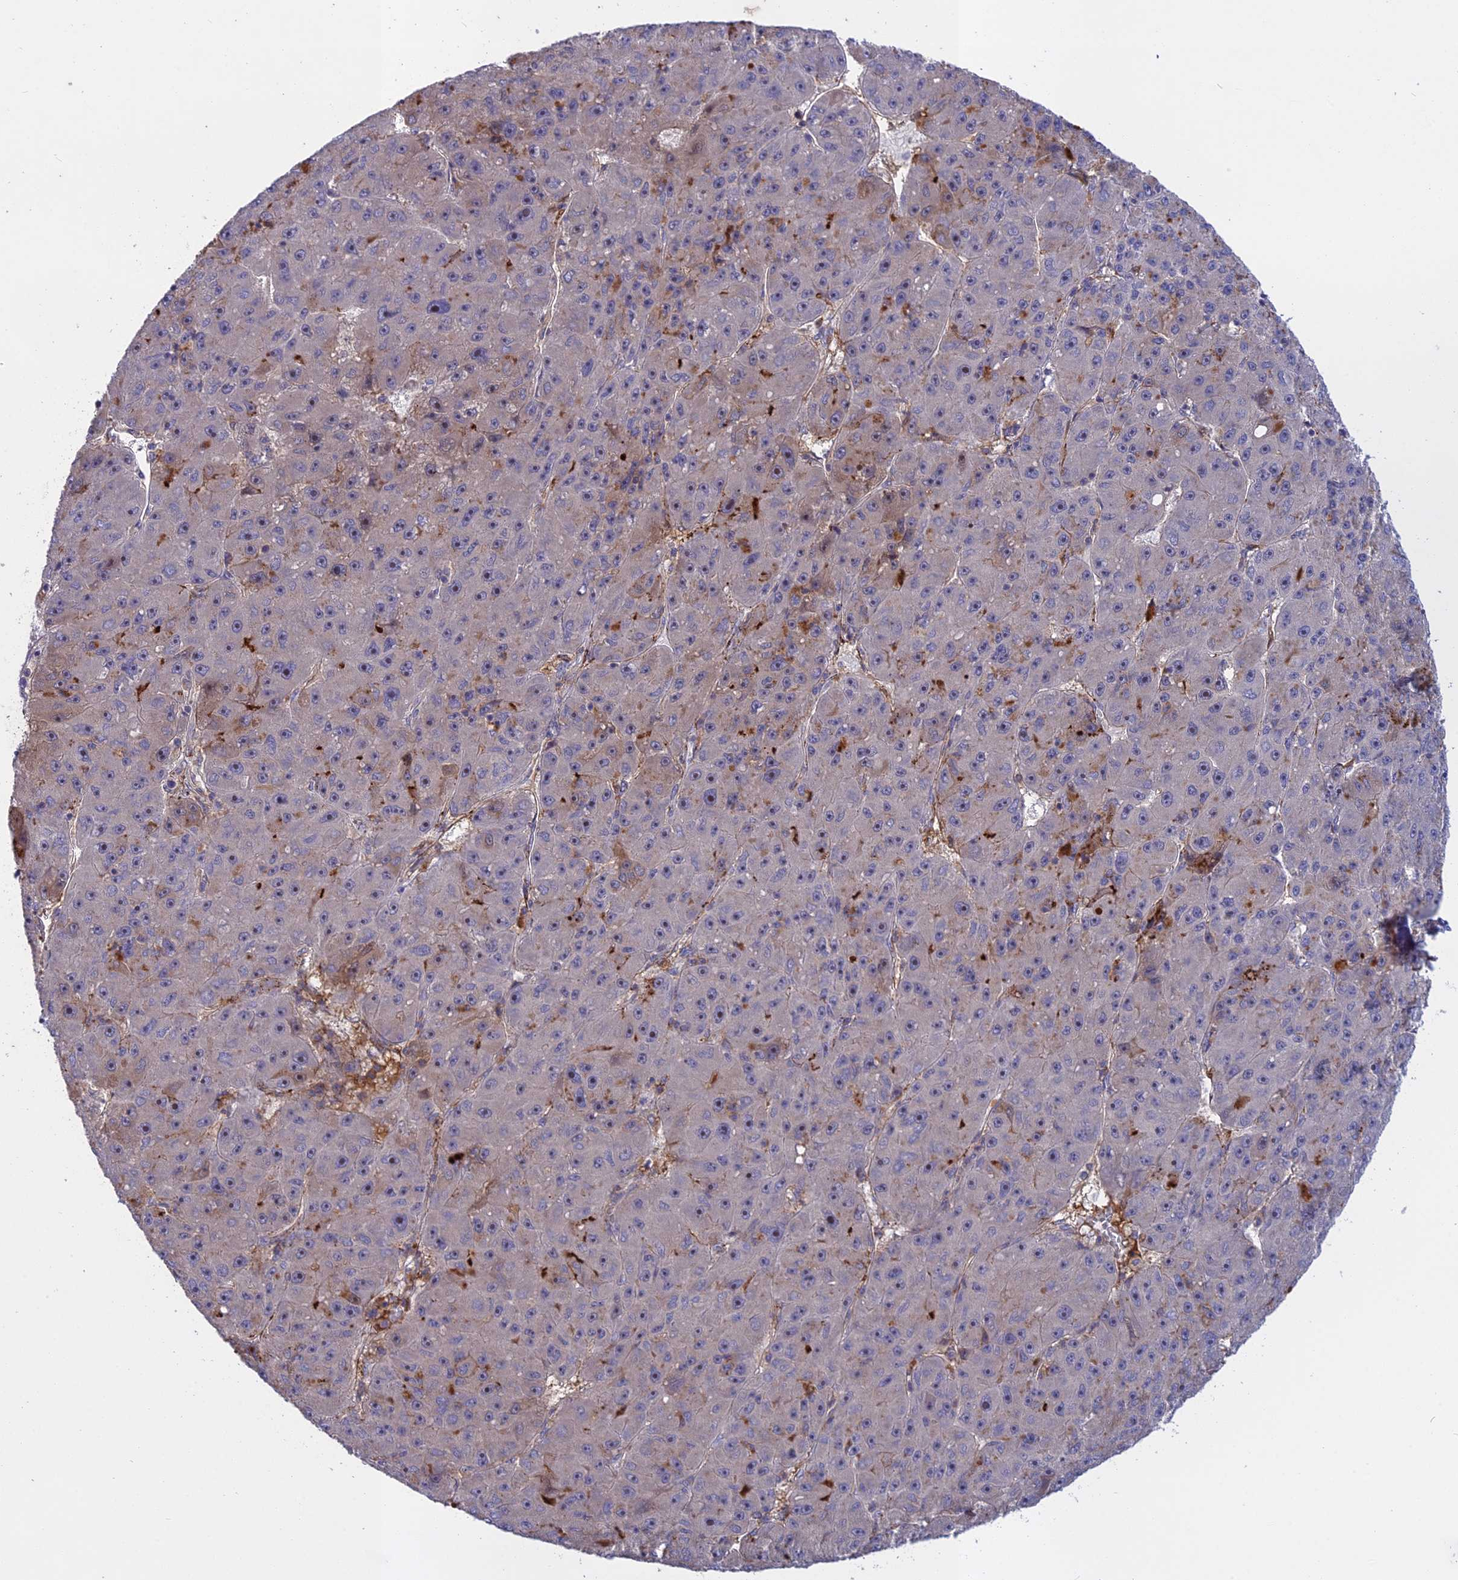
{"staining": {"intensity": "weak", "quantity": "<25%", "location": "cytoplasmic/membranous"}, "tissue": "liver cancer", "cell_type": "Tumor cells", "image_type": "cancer", "snomed": [{"axis": "morphology", "description": "Carcinoma, Hepatocellular, NOS"}, {"axis": "topography", "description": "Liver"}], "caption": "An immunohistochemistry histopathology image of liver cancer (hepatocellular carcinoma) is shown. There is no staining in tumor cells of liver cancer (hepatocellular carcinoma). (Stains: DAB (3,3'-diaminobenzidine) immunohistochemistry (IHC) with hematoxylin counter stain, Microscopy: brightfield microscopy at high magnification).", "gene": "ADO", "patient": {"sex": "male", "age": 67}}